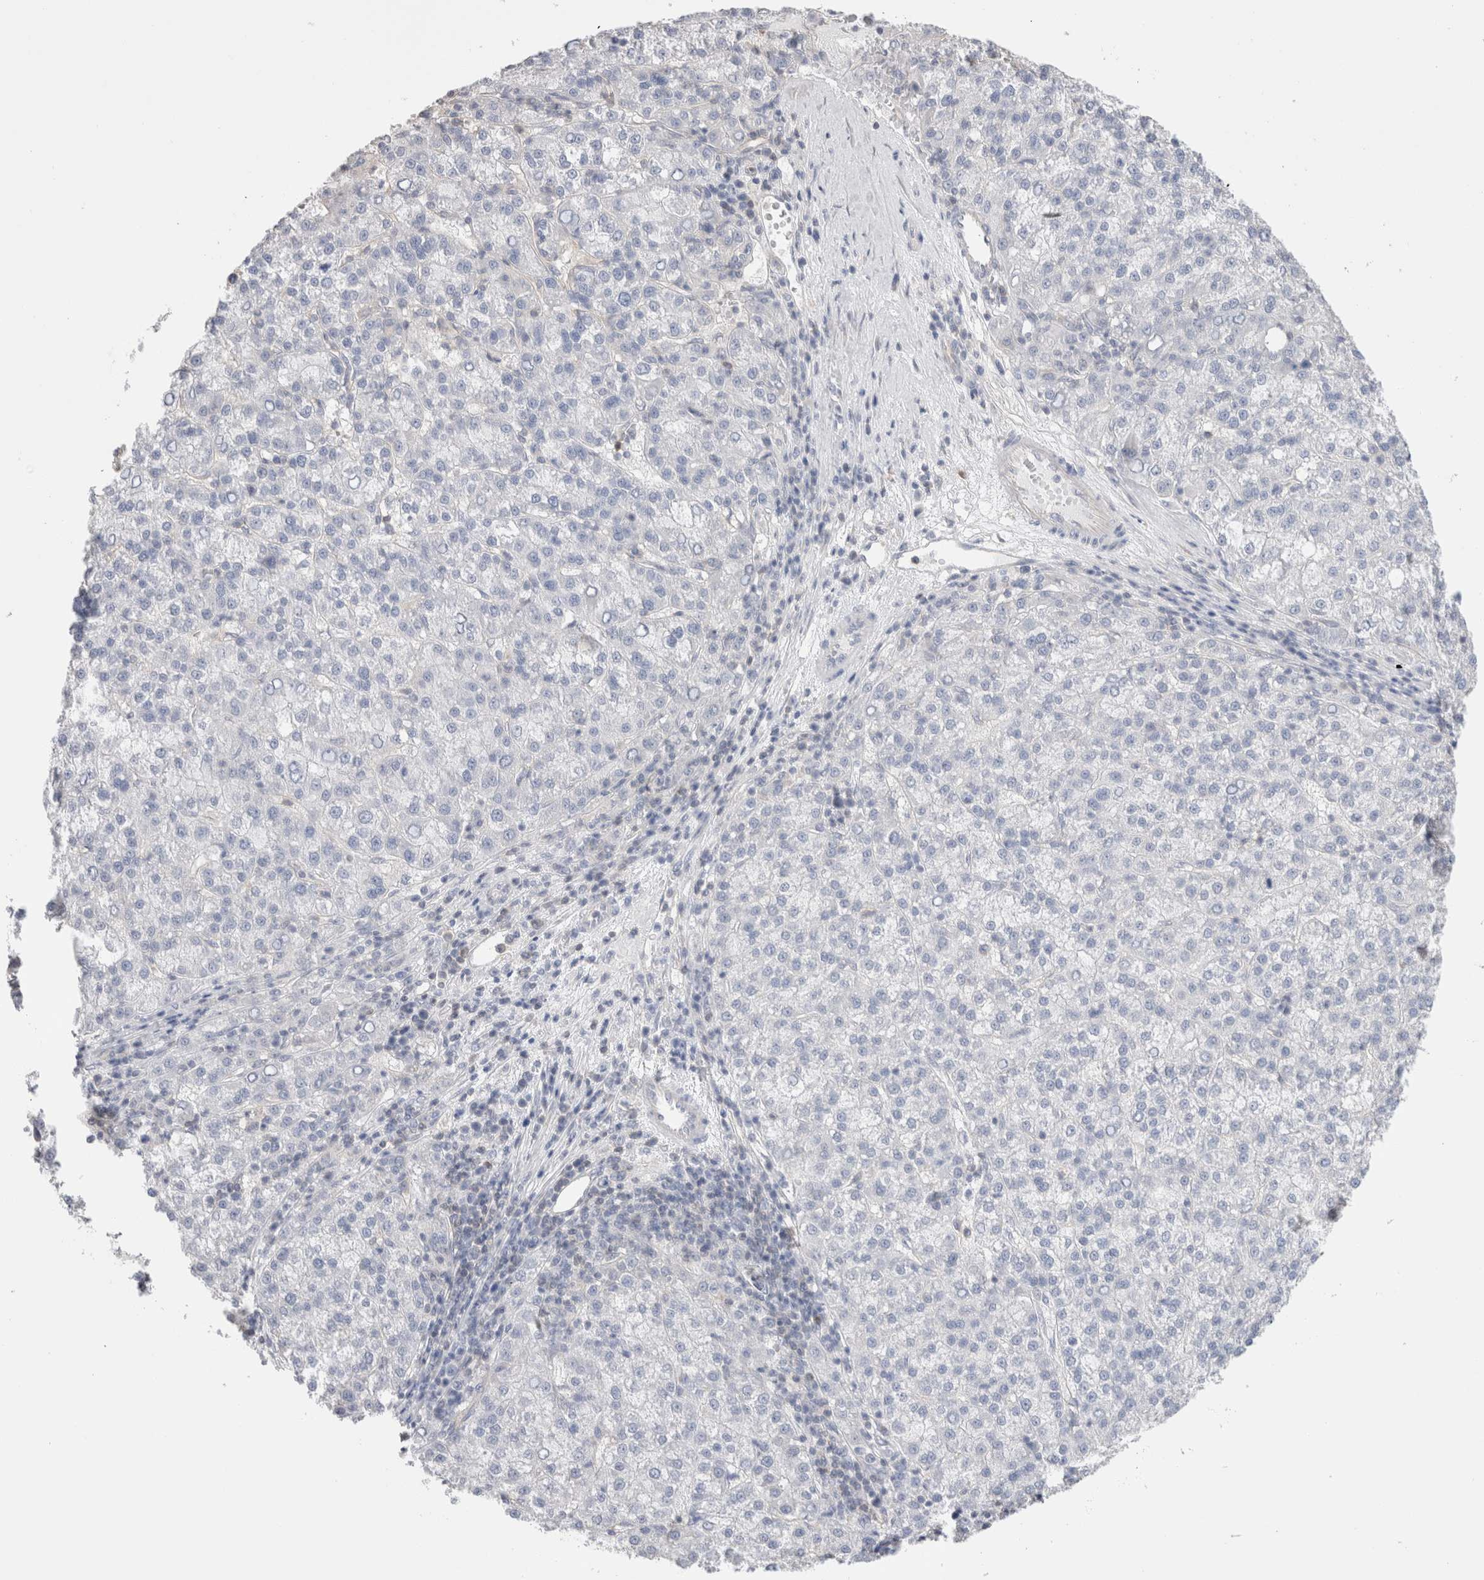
{"staining": {"intensity": "negative", "quantity": "none", "location": "none"}, "tissue": "liver cancer", "cell_type": "Tumor cells", "image_type": "cancer", "snomed": [{"axis": "morphology", "description": "Carcinoma, Hepatocellular, NOS"}, {"axis": "topography", "description": "Liver"}], "caption": "Immunohistochemistry of liver cancer exhibits no expression in tumor cells.", "gene": "CAPN2", "patient": {"sex": "female", "age": 58}}